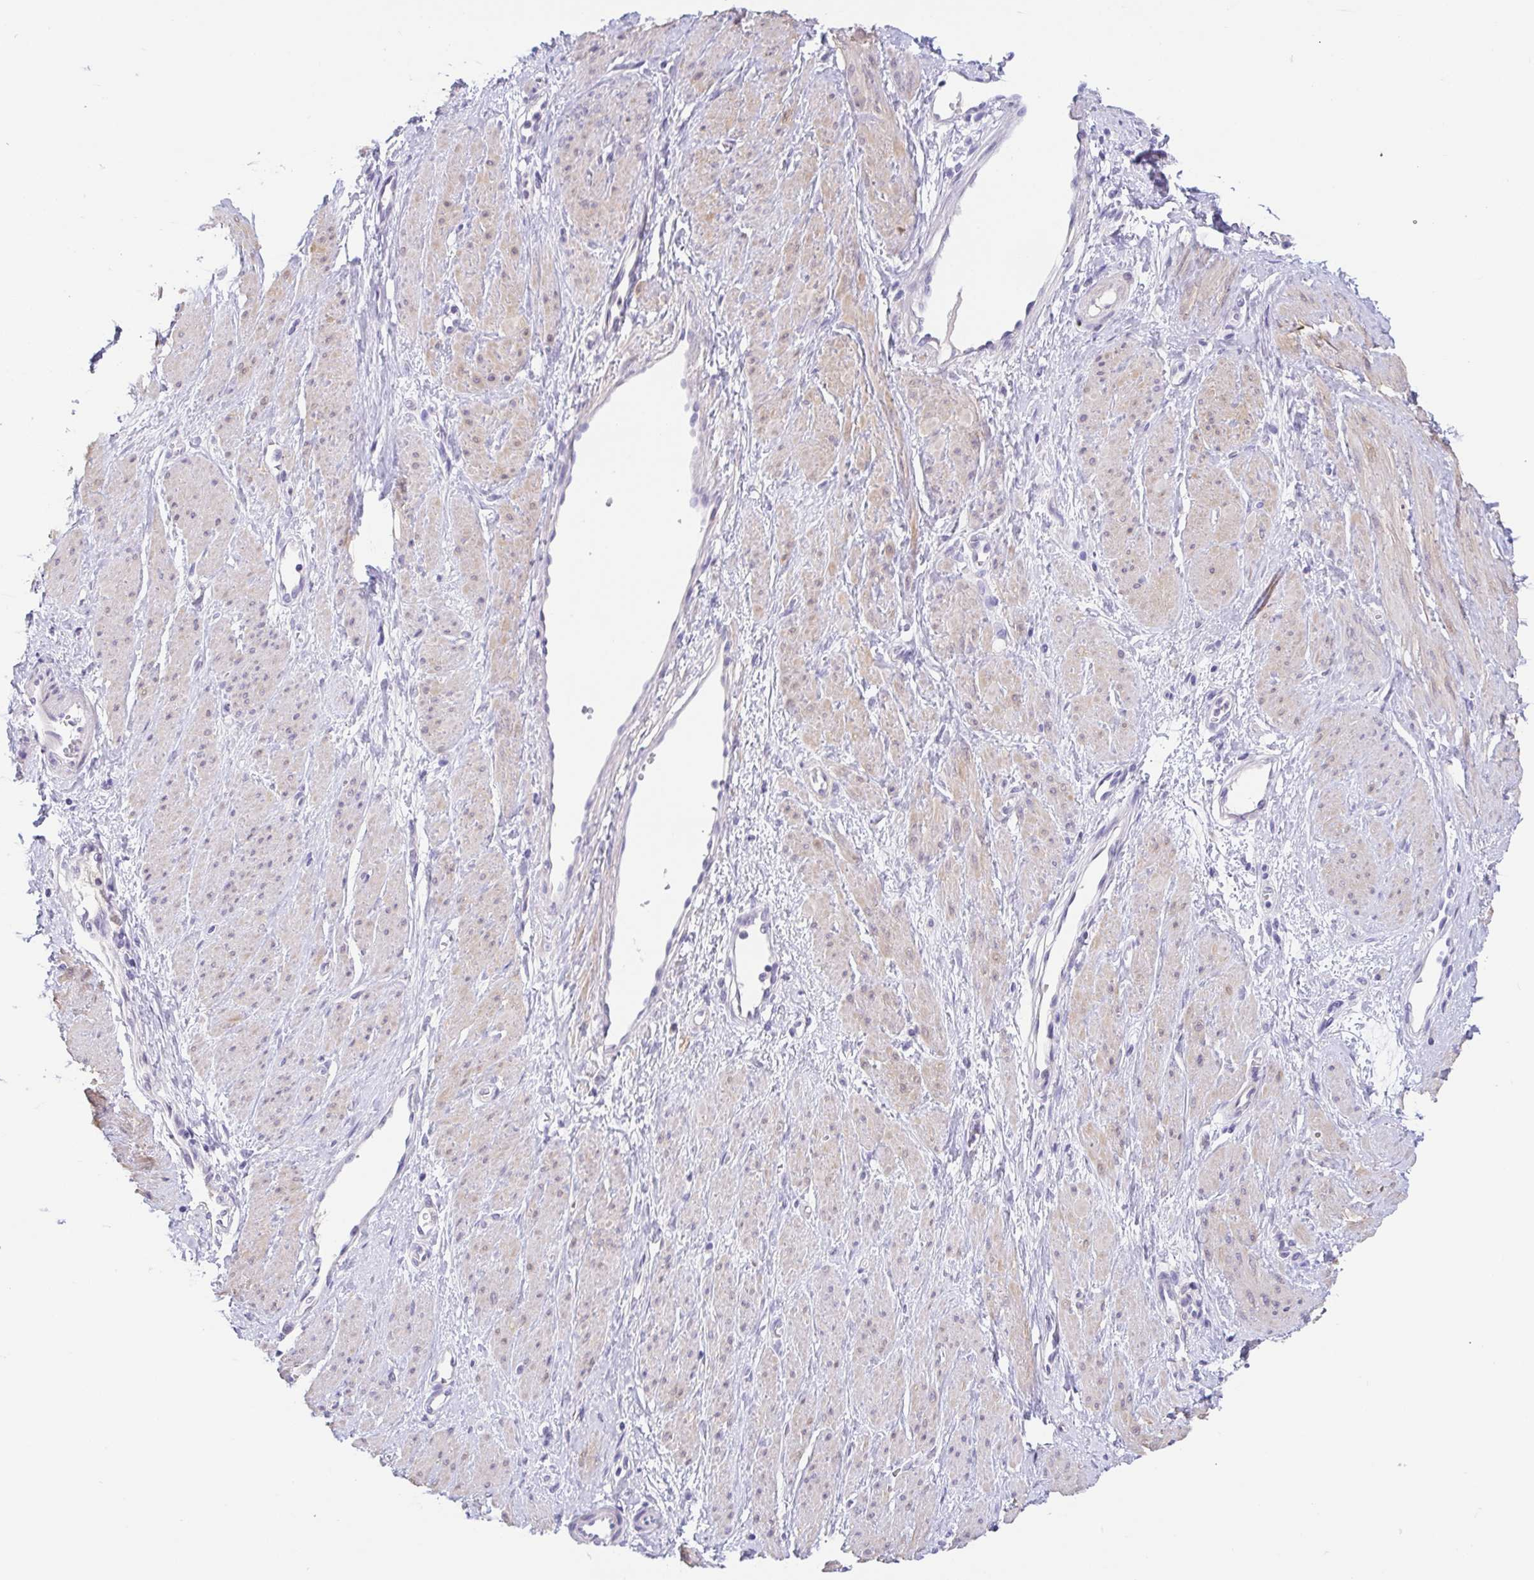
{"staining": {"intensity": "weak", "quantity": "<25%", "location": "cytoplasmic/membranous"}, "tissue": "smooth muscle", "cell_type": "Smooth muscle cells", "image_type": "normal", "snomed": [{"axis": "morphology", "description": "Normal tissue, NOS"}, {"axis": "topography", "description": "Smooth muscle"}, {"axis": "topography", "description": "Uterus"}], "caption": "Smooth muscle was stained to show a protein in brown. There is no significant positivity in smooth muscle cells. (Brightfield microscopy of DAB IHC at high magnification).", "gene": "FABP3", "patient": {"sex": "female", "age": 39}}